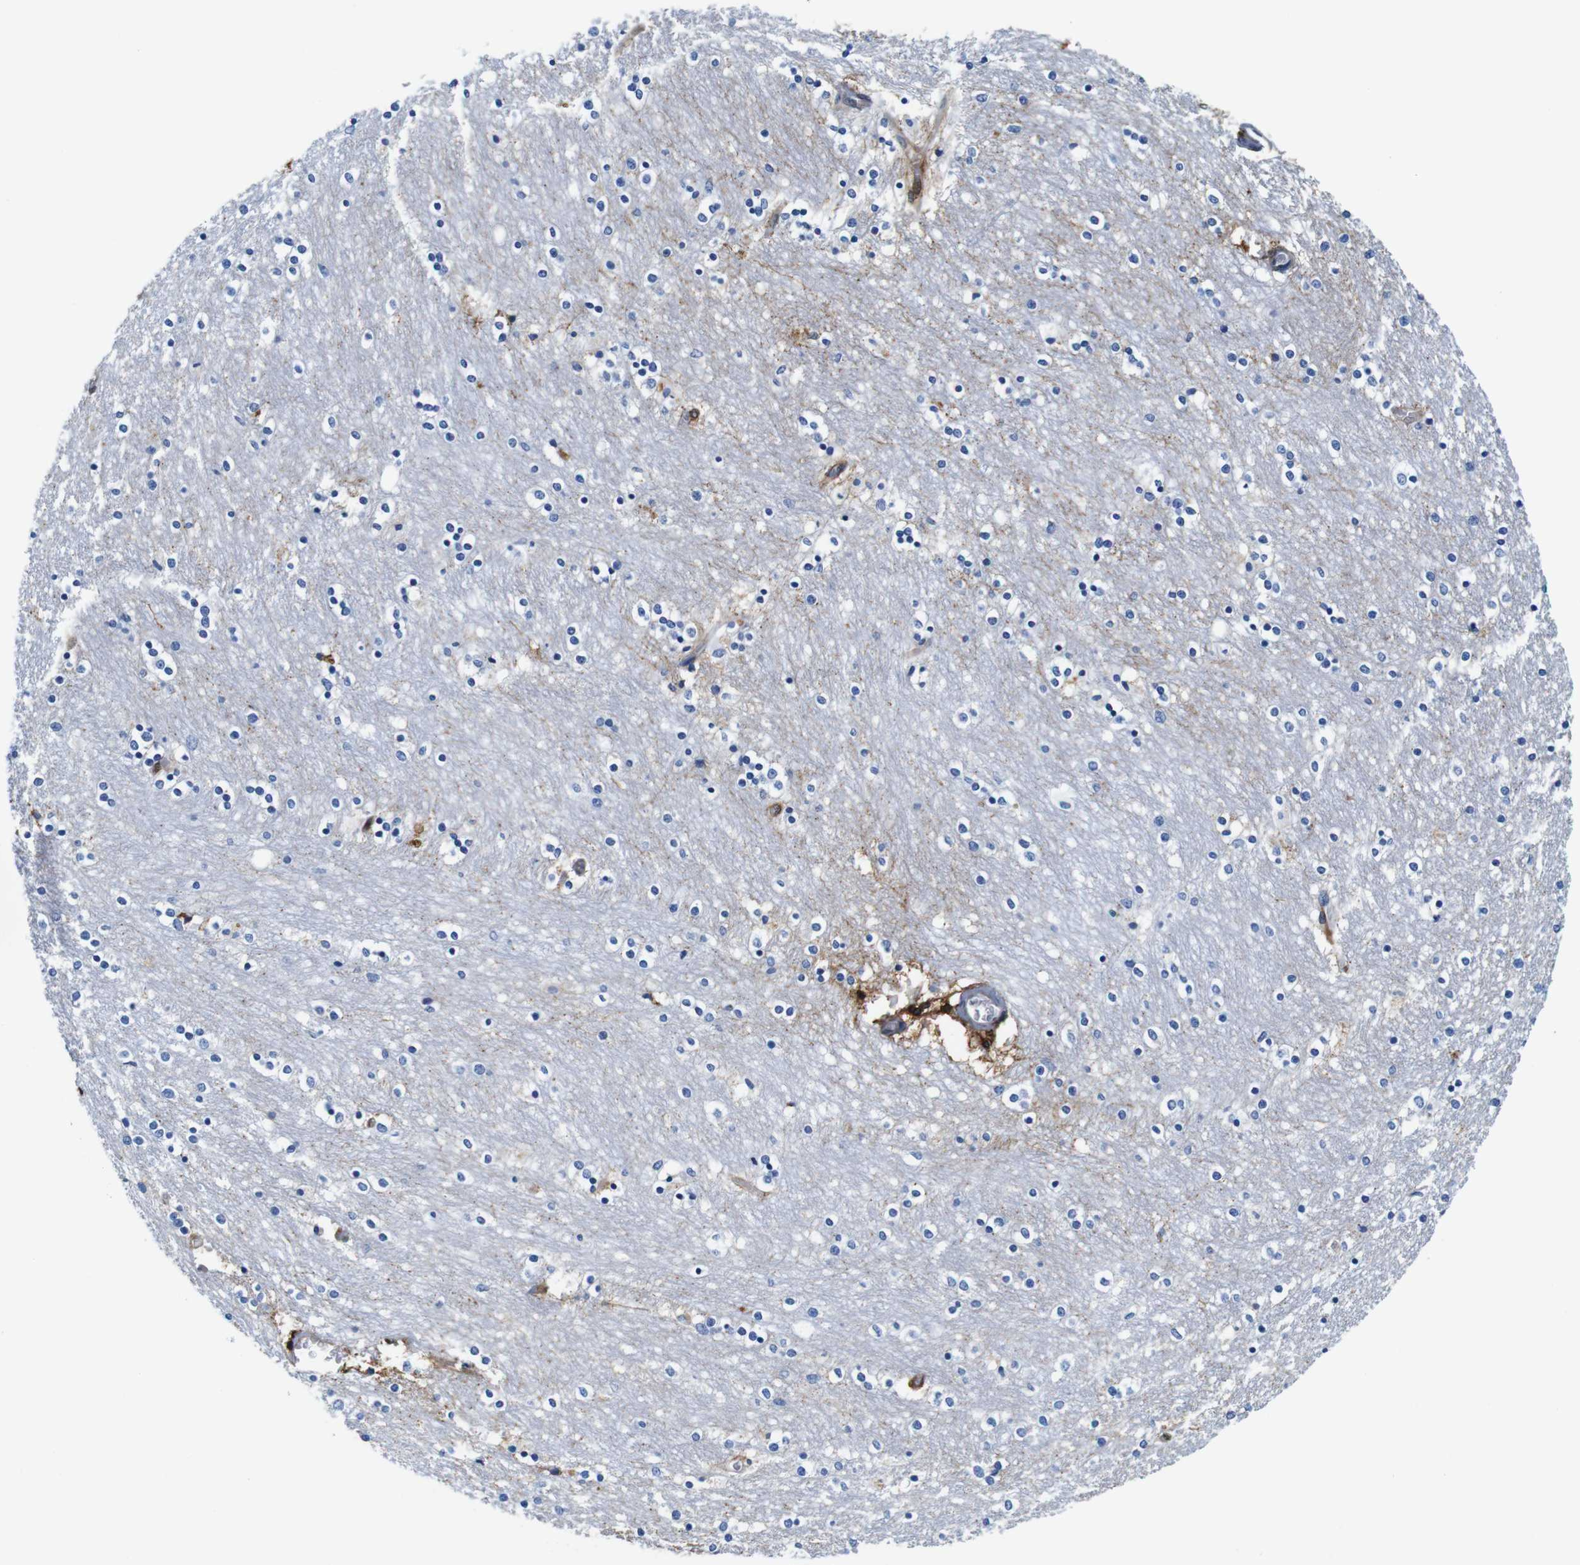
{"staining": {"intensity": "negative", "quantity": "none", "location": "none"}, "tissue": "caudate", "cell_type": "Glial cells", "image_type": "normal", "snomed": [{"axis": "morphology", "description": "Normal tissue, NOS"}, {"axis": "topography", "description": "Lateral ventricle wall"}], "caption": "The image reveals no significant staining in glial cells of caudate. (DAB (3,3'-diaminobenzidine) IHC with hematoxylin counter stain).", "gene": "ANXA1", "patient": {"sex": "female", "age": 54}}